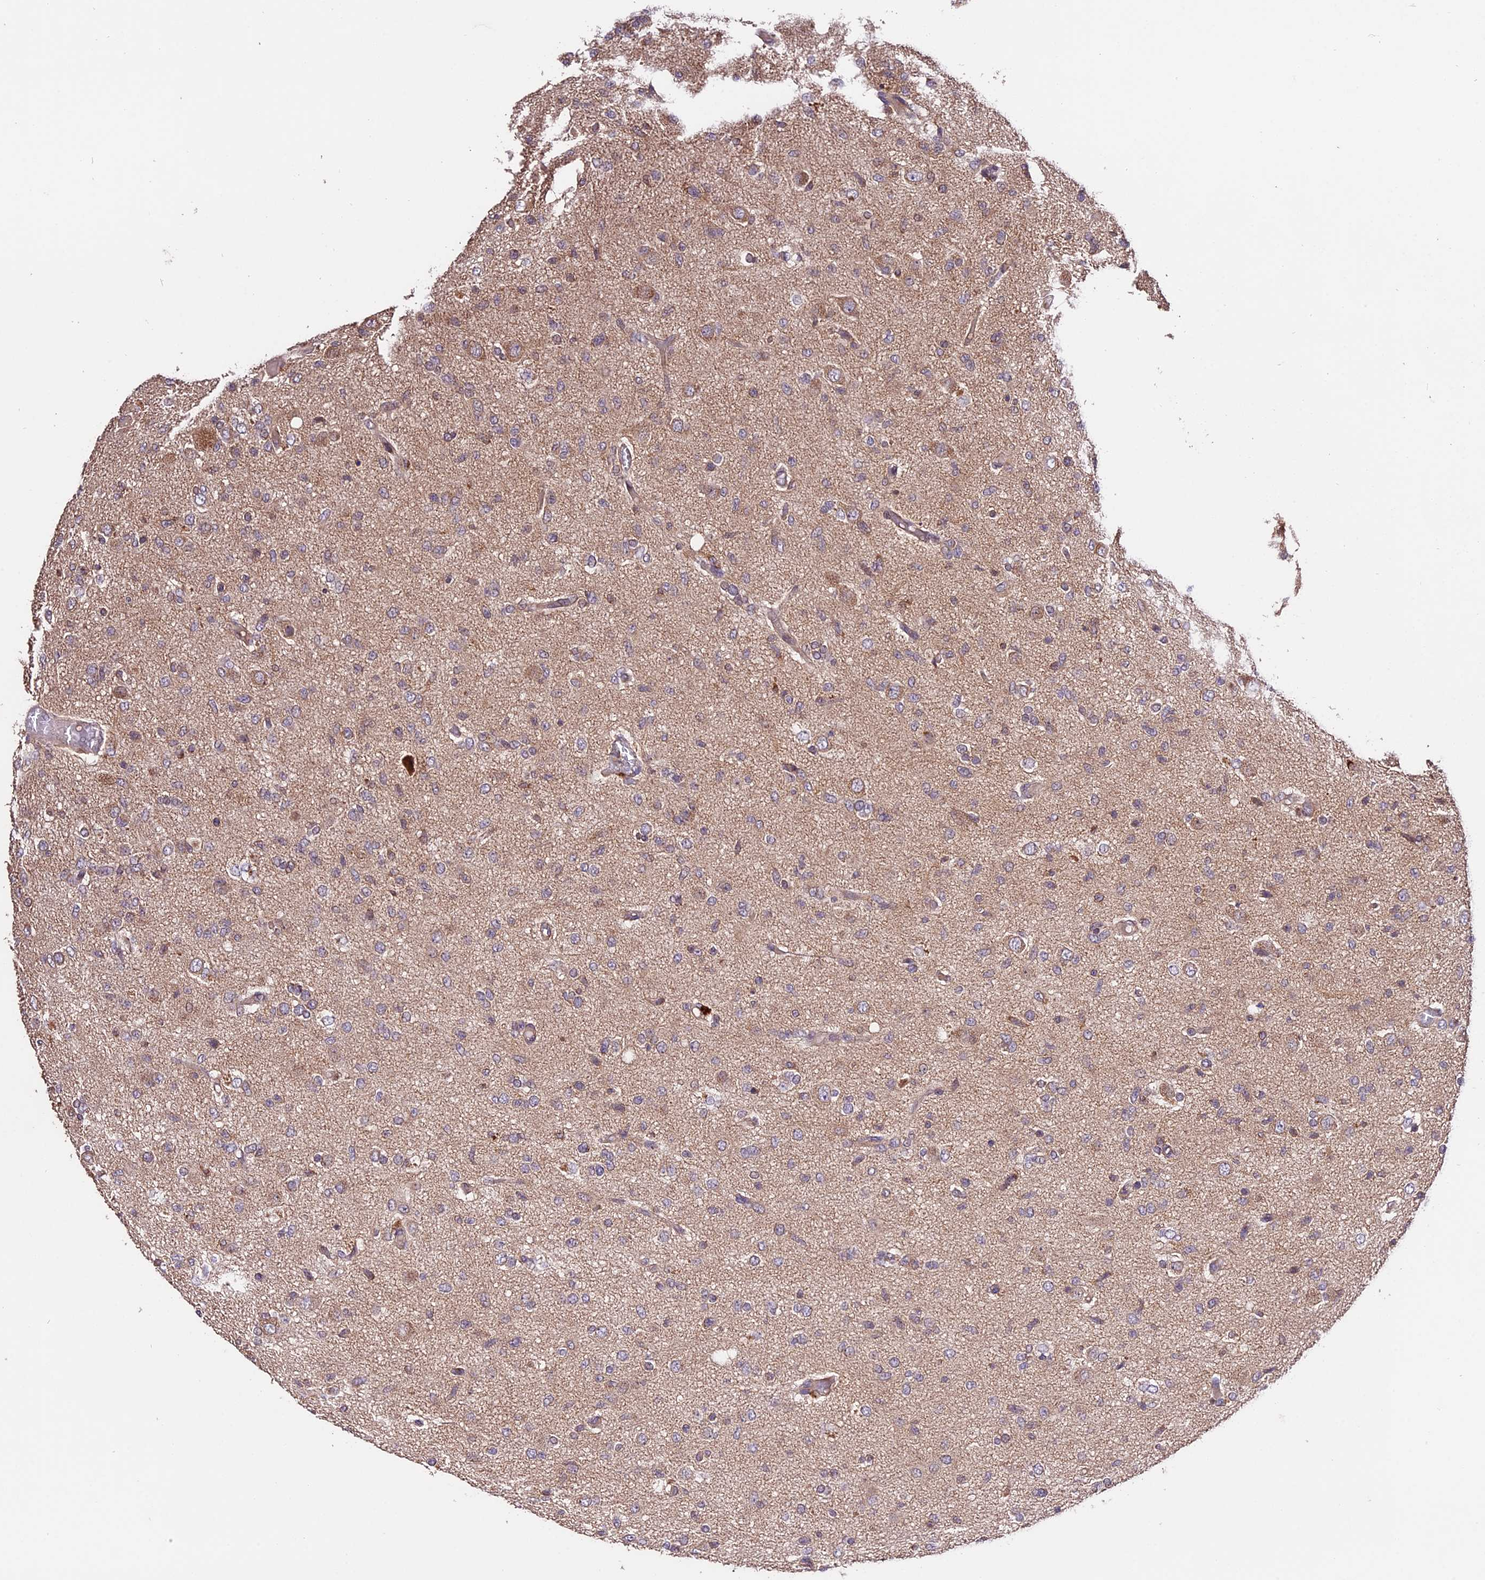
{"staining": {"intensity": "moderate", "quantity": "<25%", "location": "cytoplasmic/membranous"}, "tissue": "glioma", "cell_type": "Tumor cells", "image_type": "cancer", "snomed": [{"axis": "morphology", "description": "Glioma, malignant, High grade"}, {"axis": "topography", "description": "Brain"}], "caption": "A histopathology image of malignant high-grade glioma stained for a protein displays moderate cytoplasmic/membranous brown staining in tumor cells.", "gene": "CES3", "patient": {"sex": "female", "age": 59}}